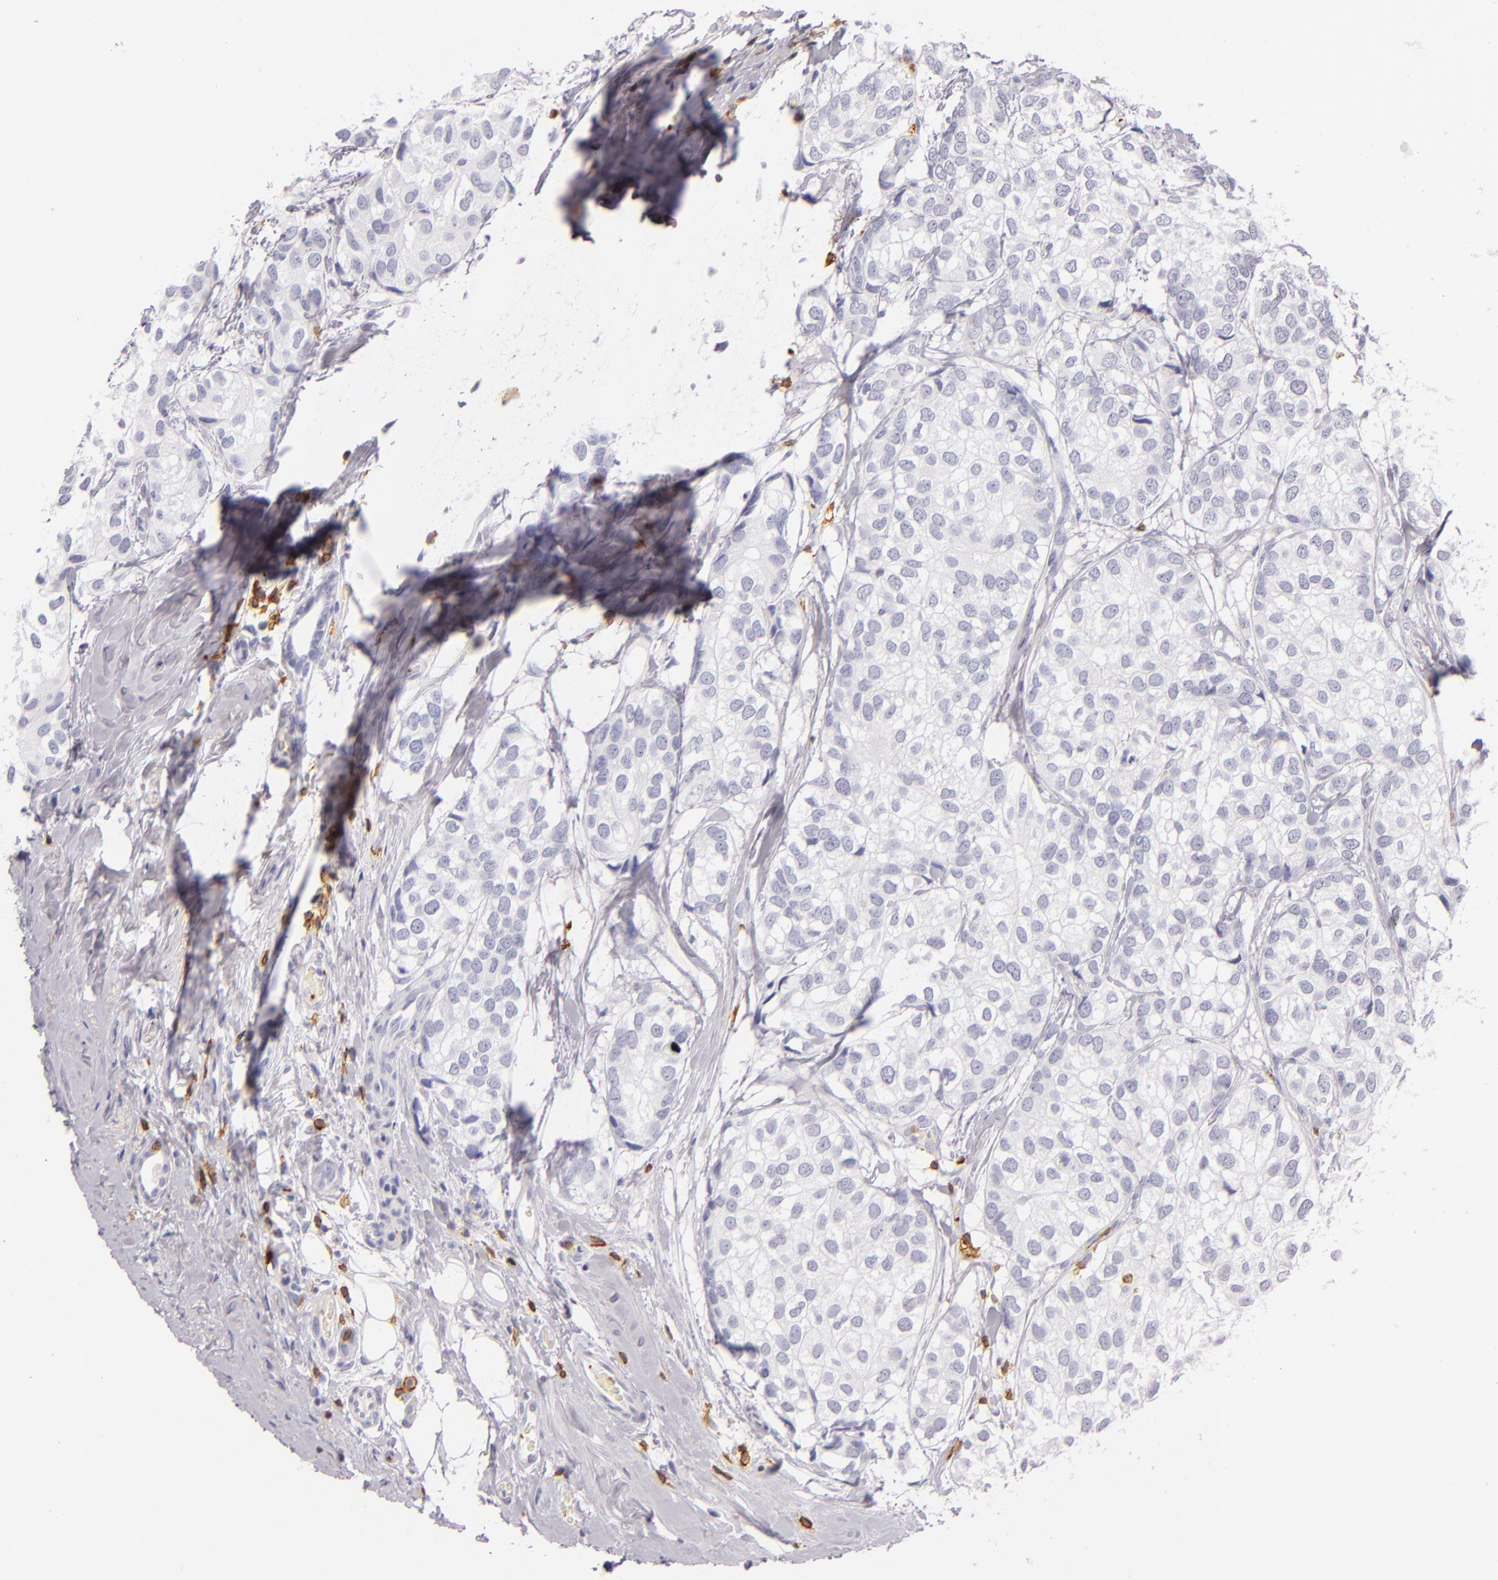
{"staining": {"intensity": "negative", "quantity": "none", "location": "none"}, "tissue": "breast cancer", "cell_type": "Tumor cells", "image_type": "cancer", "snomed": [{"axis": "morphology", "description": "Duct carcinoma"}, {"axis": "topography", "description": "Breast"}], "caption": "Micrograph shows no protein positivity in tumor cells of breast cancer tissue.", "gene": "LAT", "patient": {"sex": "female", "age": 68}}